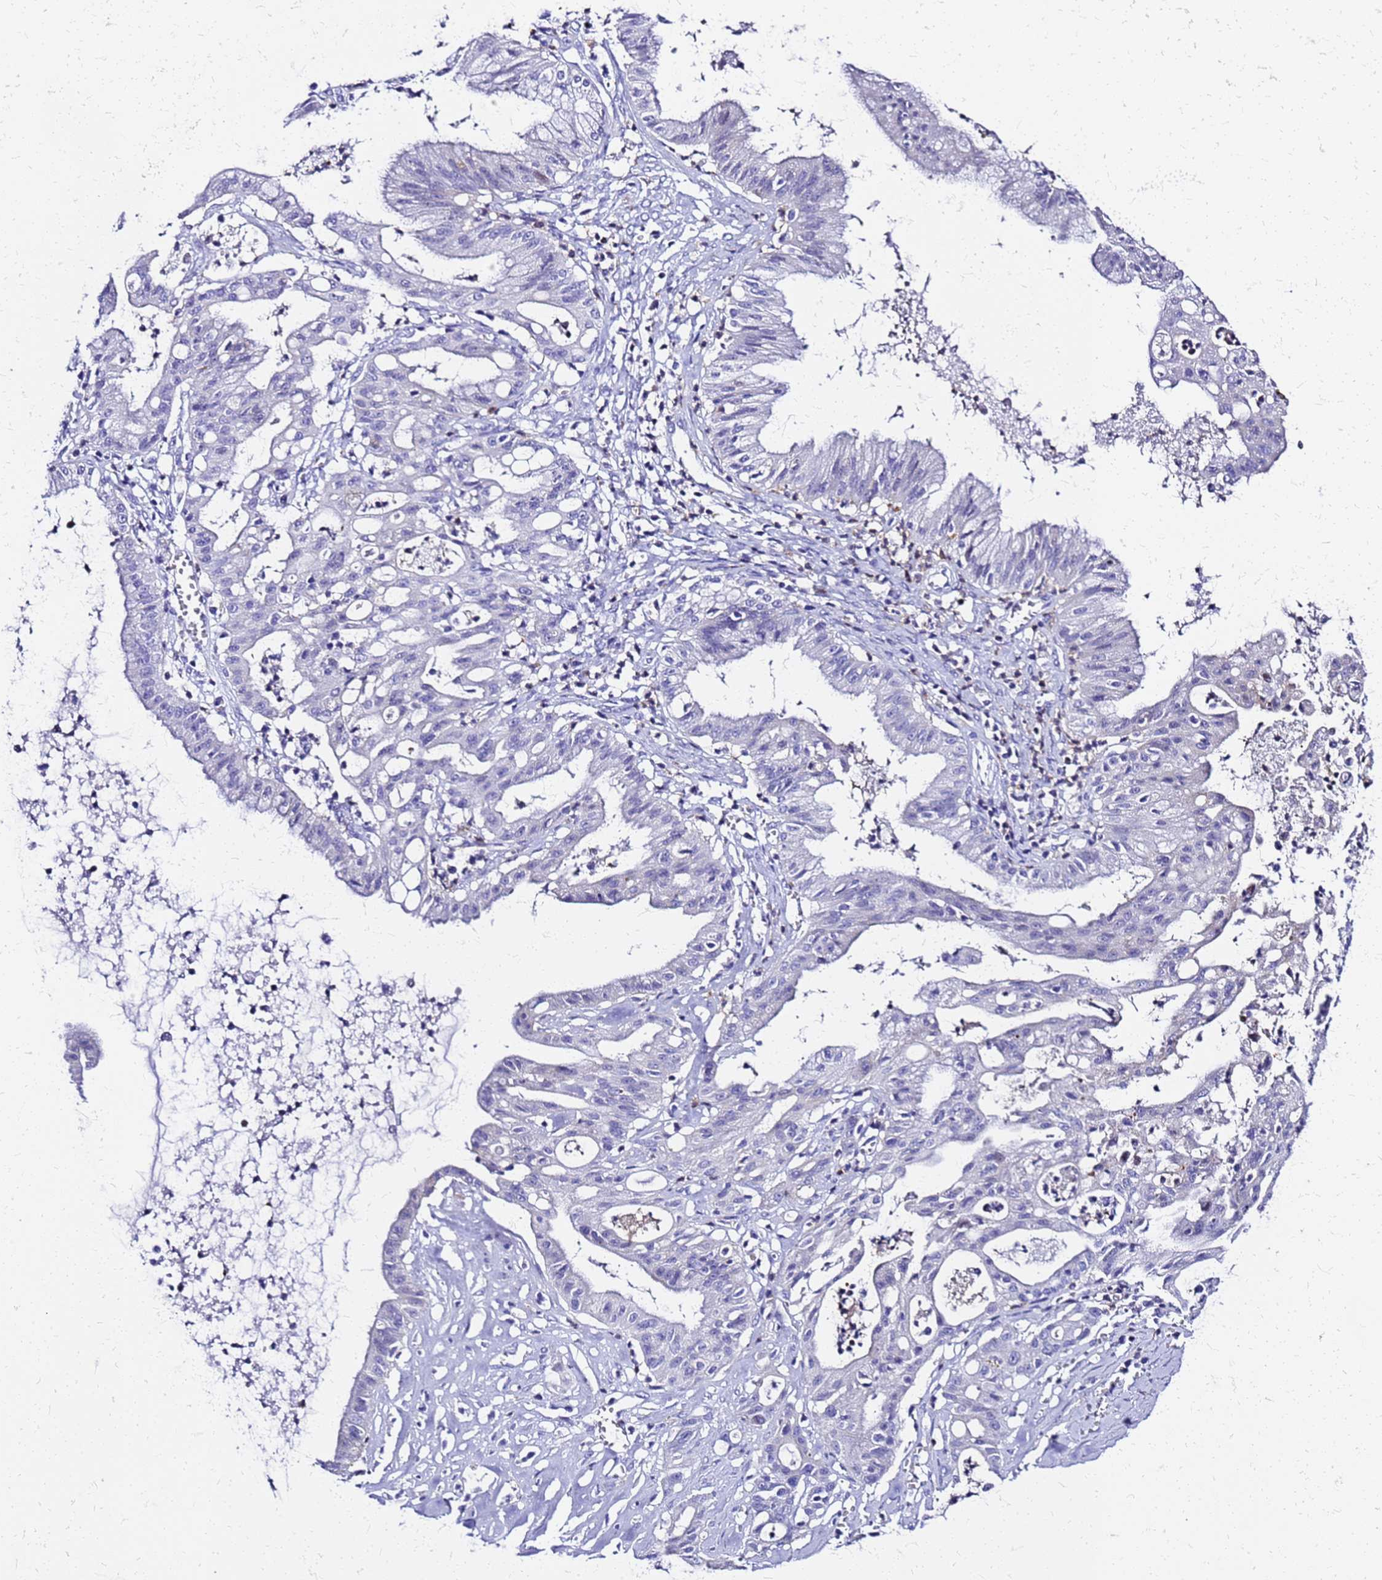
{"staining": {"intensity": "negative", "quantity": "none", "location": "none"}, "tissue": "ovarian cancer", "cell_type": "Tumor cells", "image_type": "cancer", "snomed": [{"axis": "morphology", "description": "Cystadenocarcinoma, mucinous, NOS"}, {"axis": "topography", "description": "Ovary"}], "caption": "Protein analysis of ovarian cancer (mucinous cystadenocarcinoma) reveals no significant positivity in tumor cells.", "gene": "SMIM21", "patient": {"sex": "female", "age": 70}}